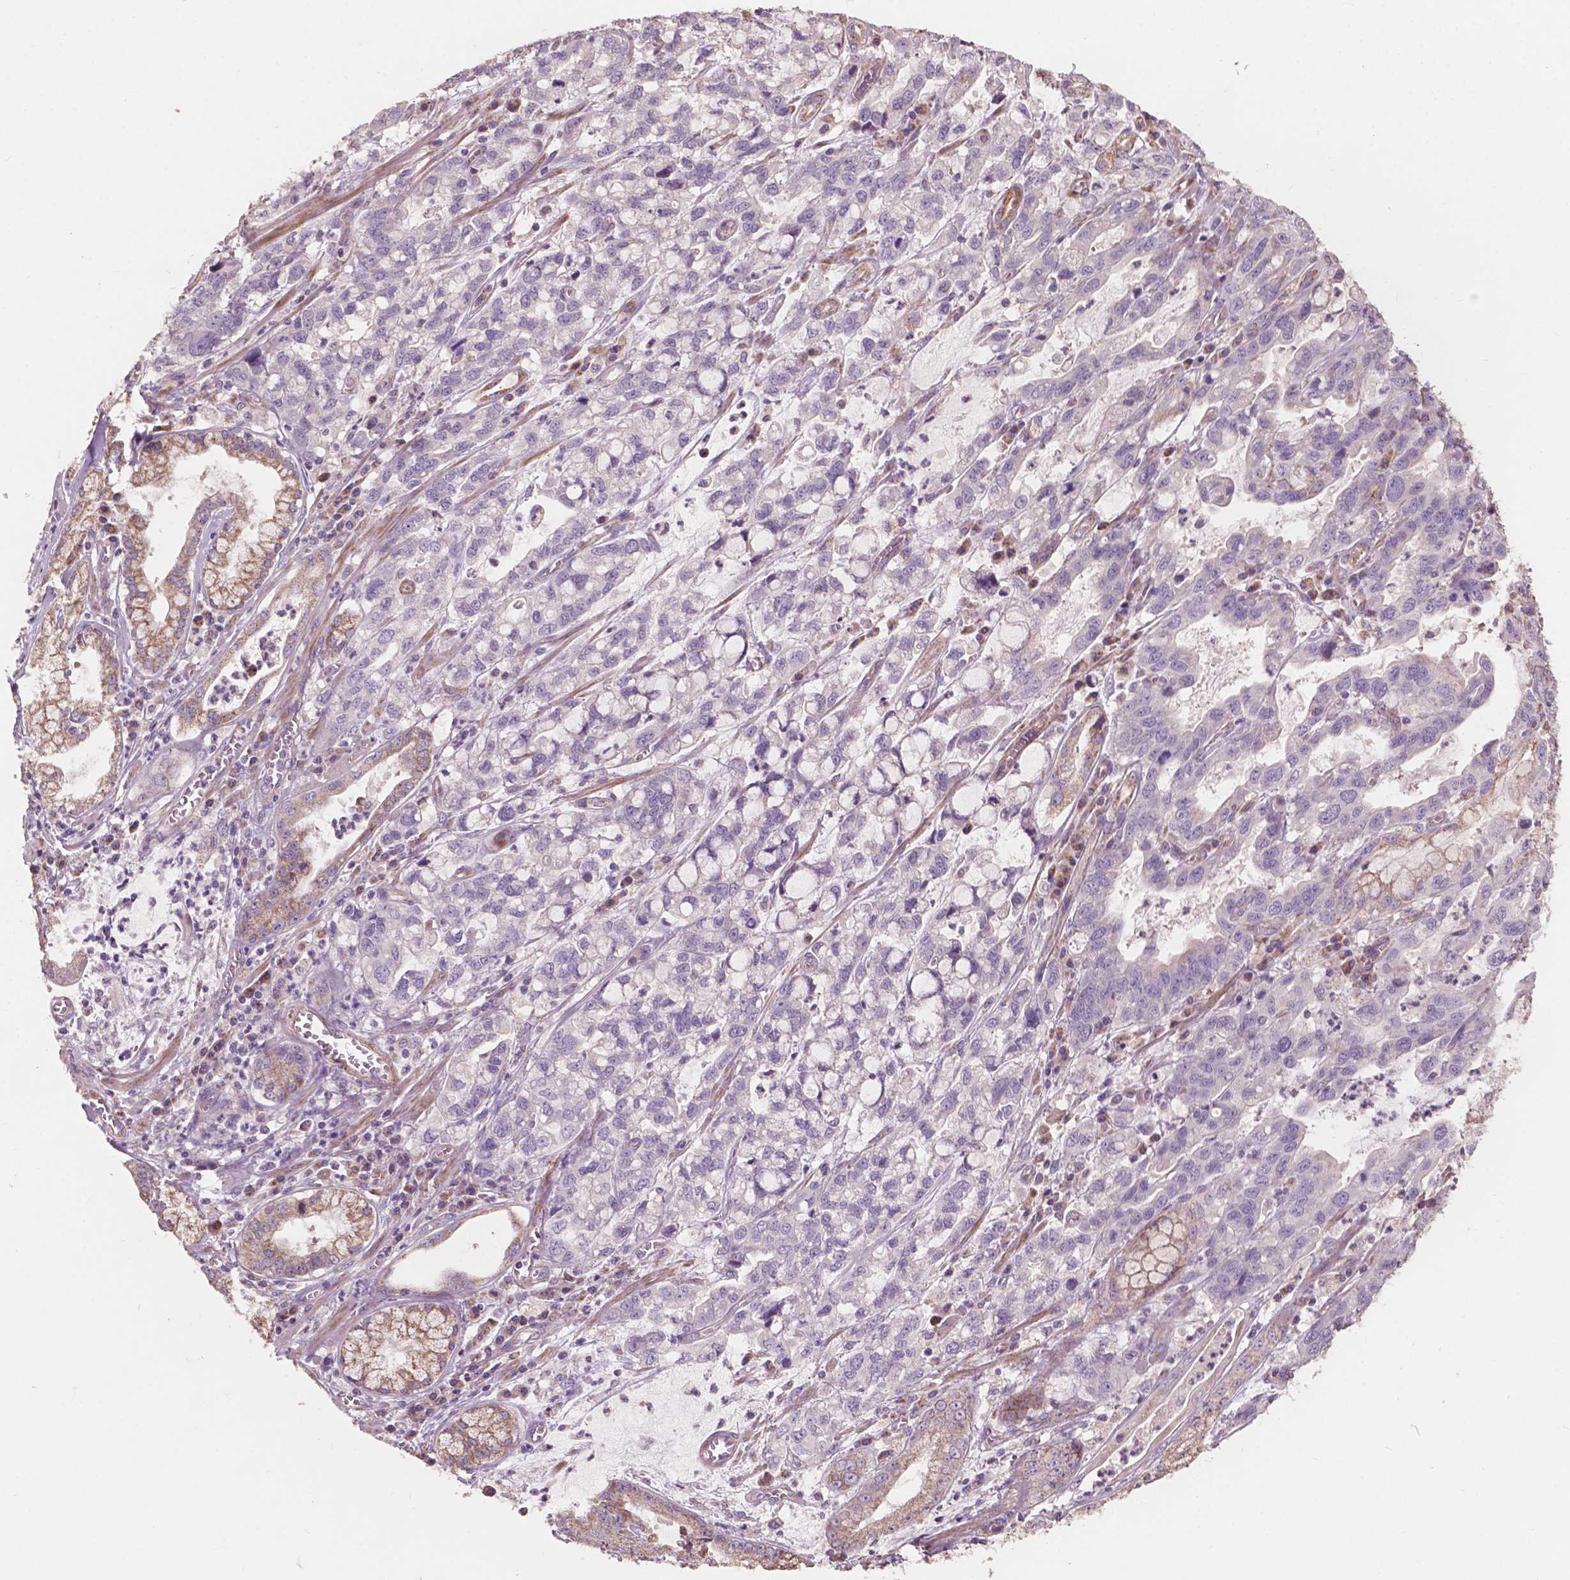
{"staining": {"intensity": "negative", "quantity": "none", "location": "none"}, "tissue": "stomach cancer", "cell_type": "Tumor cells", "image_type": "cancer", "snomed": [{"axis": "morphology", "description": "Adenocarcinoma, NOS"}, {"axis": "topography", "description": "Stomach, lower"}], "caption": "There is no significant staining in tumor cells of stomach cancer (adenocarcinoma).", "gene": "NDUFA10", "patient": {"sex": "female", "age": 76}}